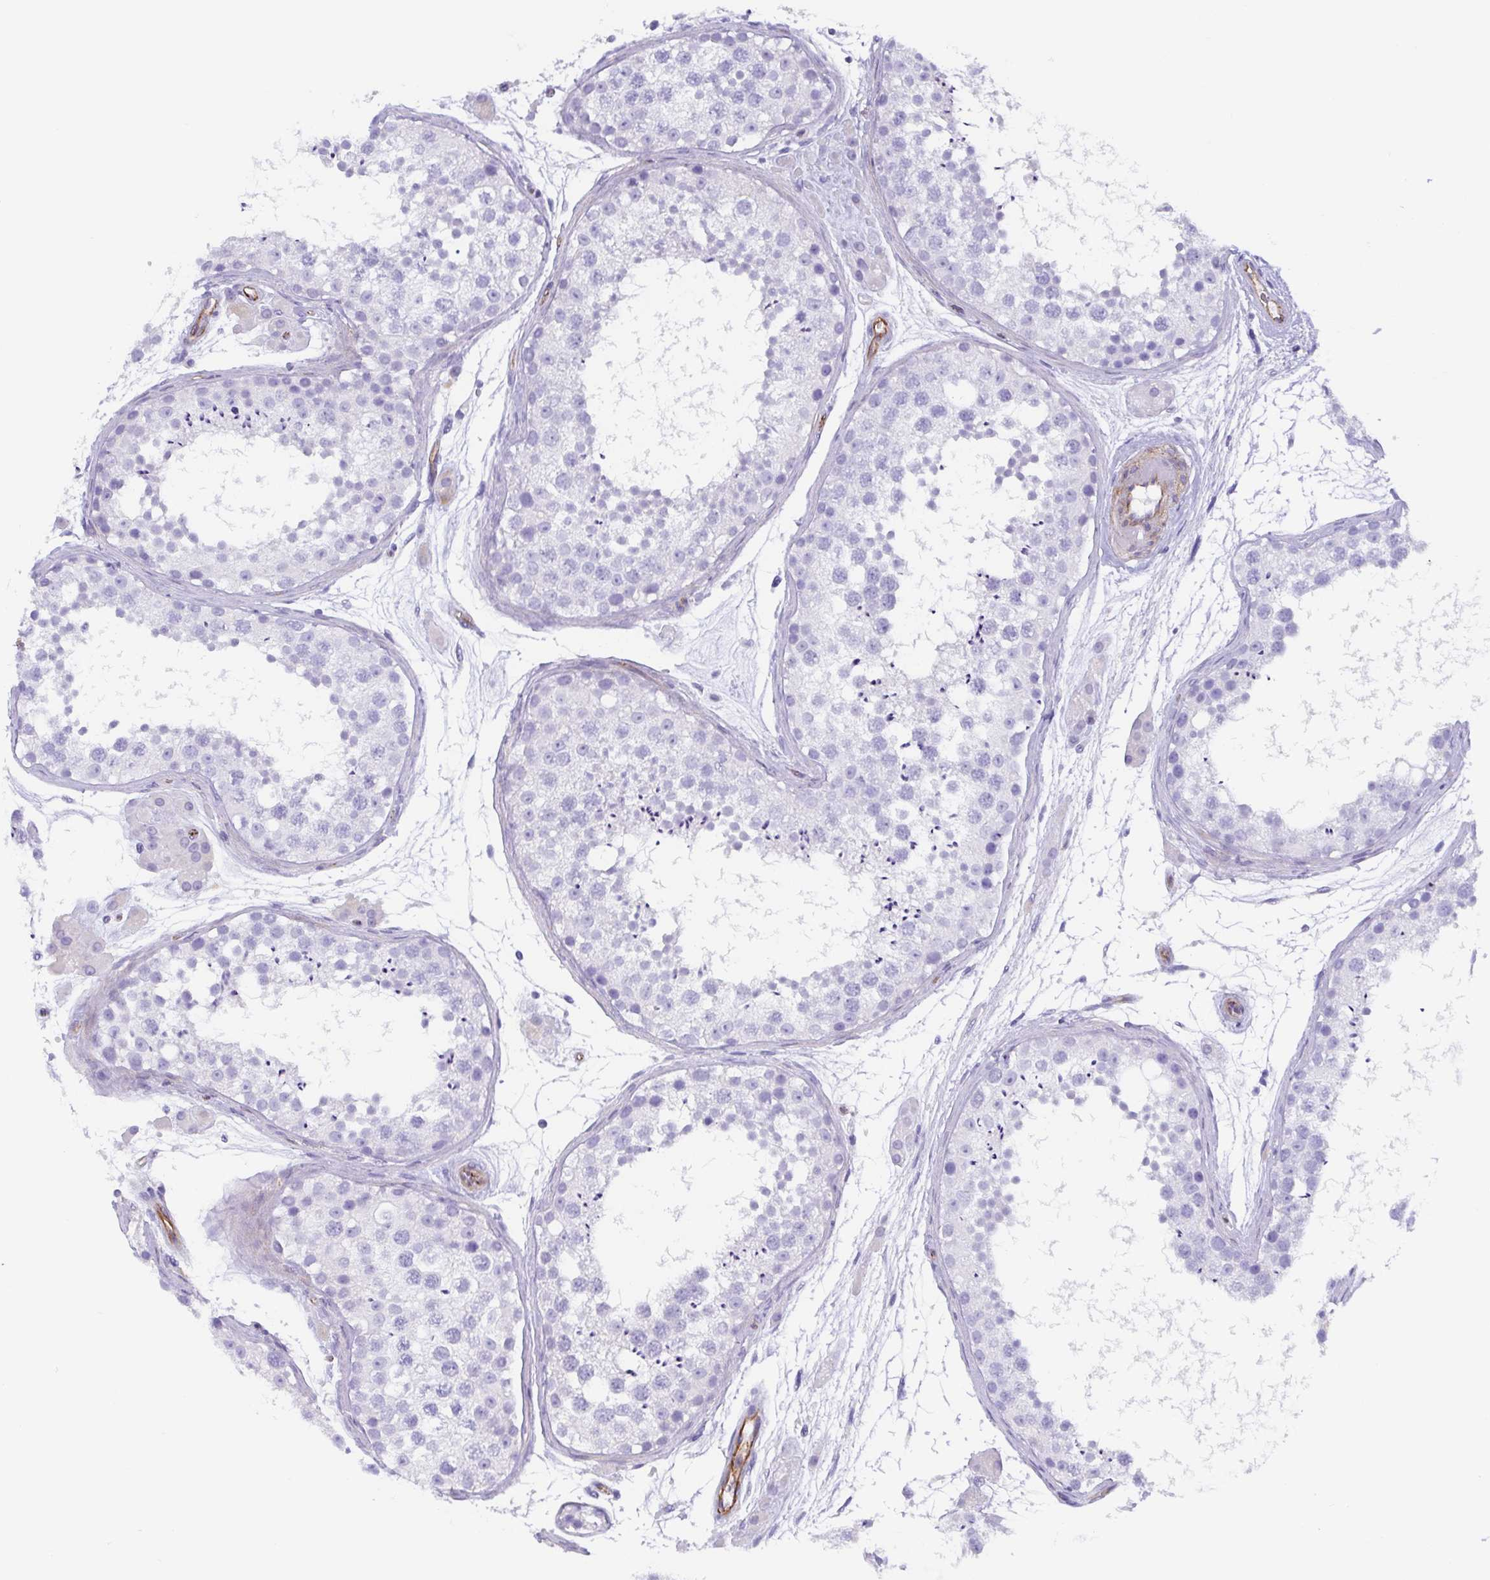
{"staining": {"intensity": "negative", "quantity": "none", "location": "none"}, "tissue": "testis", "cell_type": "Cells in seminiferous ducts", "image_type": "normal", "snomed": [{"axis": "morphology", "description": "Normal tissue, NOS"}, {"axis": "topography", "description": "Testis"}], "caption": "A micrograph of testis stained for a protein reveals no brown staining in cells in seminiferous ducts.", "gene": "TRAM2", "patient": {"sex": "male", "age": 41}}